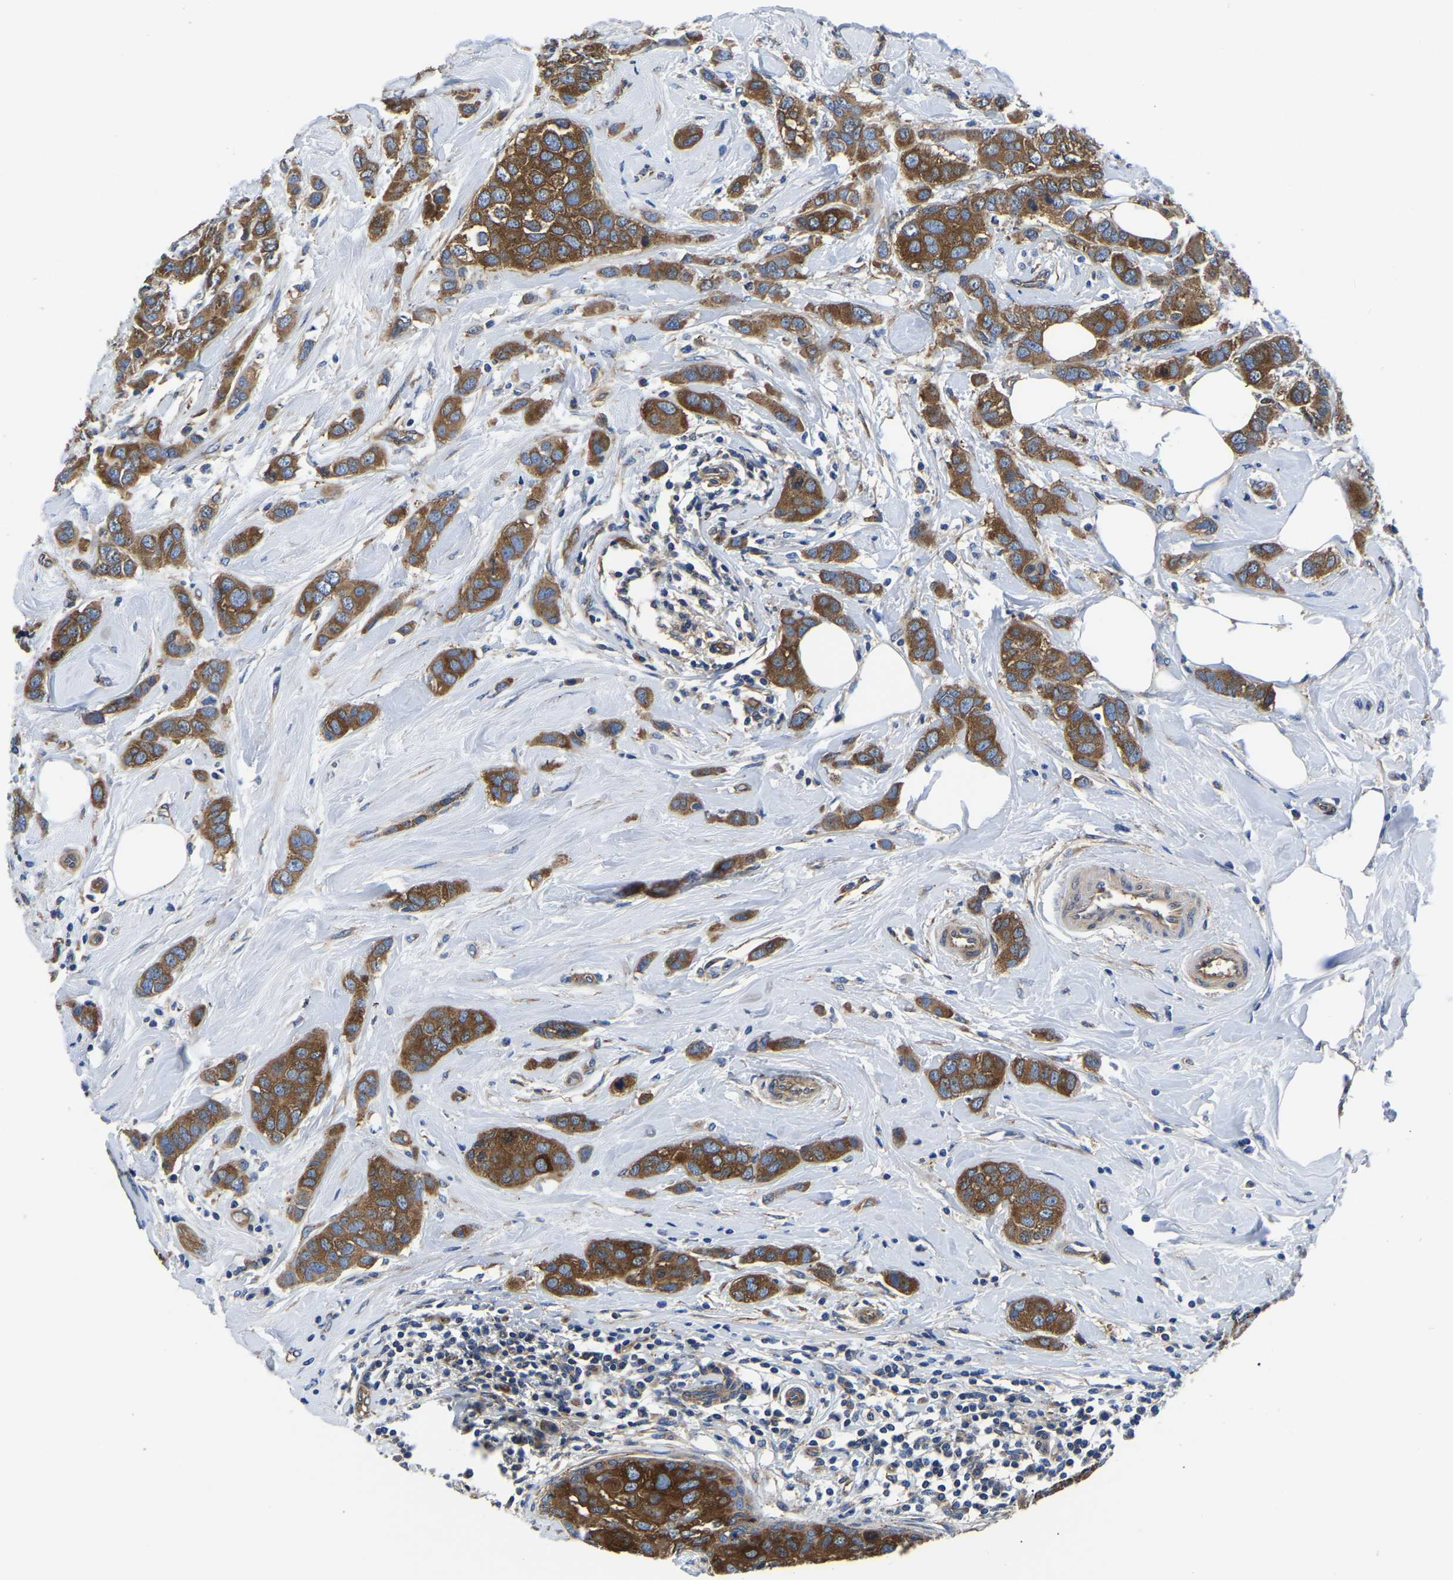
{"staining": {"intensity": "strong", "quantity": ">75%", "location": "cytoplasmic/membranous"}, "tissue": "breast cancer", "cell_type": "Tumor cells", "image_type": "cancer", "snomed": [{"axis": "morphology", "description": "Duct carcinoma"}, {"axis": "topography", "description": "Breast"}], "caption": "Breast cancer stained for a protein demonstrates strong cytoplasmic/membranous positivity in tumor cells. (IHC, brightfield microscopy, high magnification).", "gene": "TFG", "patient": {"sex": "female", "age": 50}}